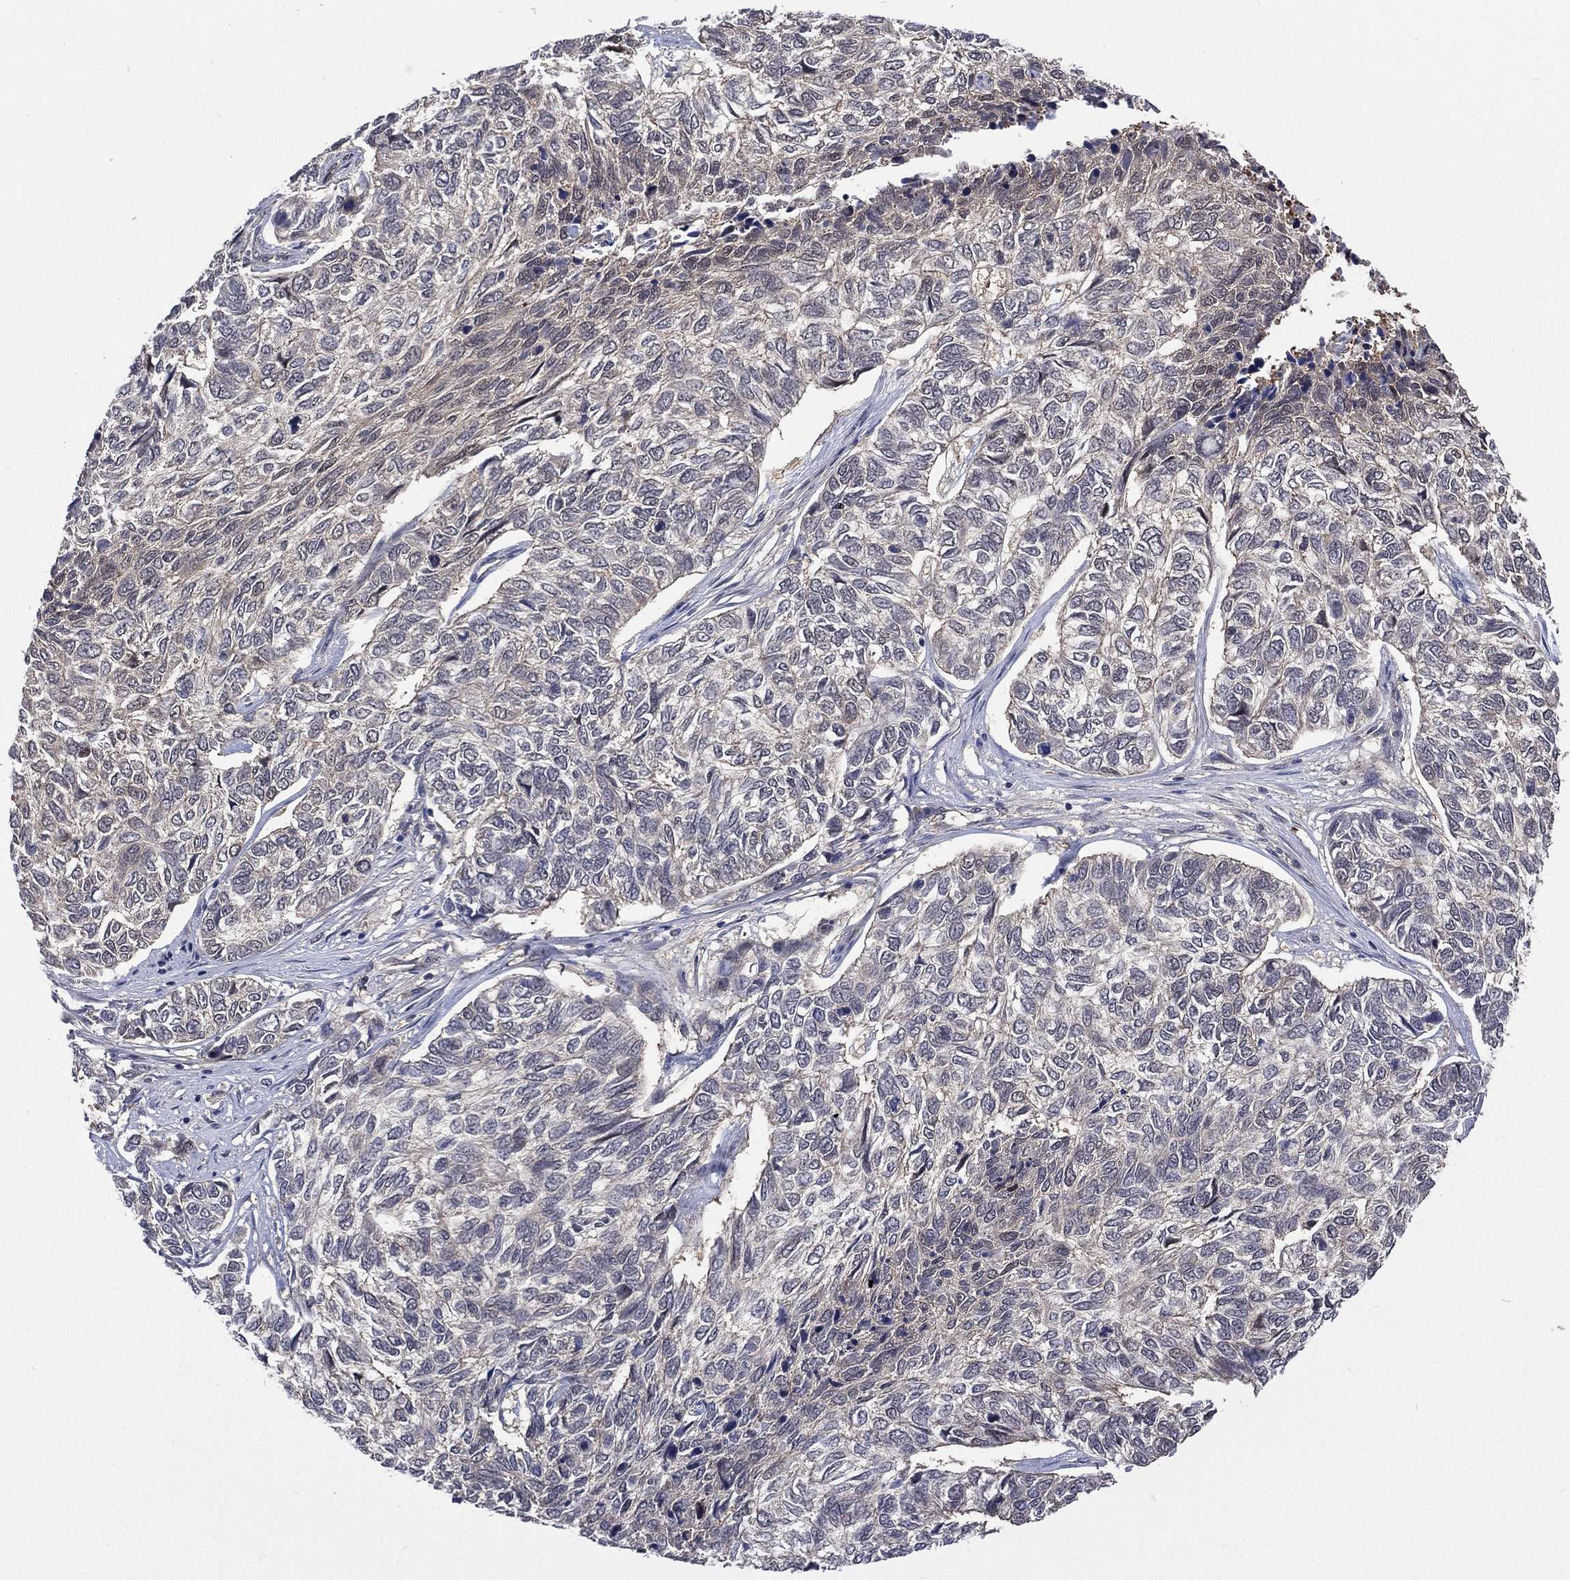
{"staining": {"intensity": "negative", "quantity": "none", "location": "none"}, "tissue": "skin cancer", "cell_type": "Tumor cells", "image_type": "cancer", "snomed": [{"axis": "morphology", "description": "Basal cell carcinoma"}, {"axis": "topography", "description": "Skin"}], "caption": "Tumor cells show no significant positivity in basal cell carcinoma (skin).", "gene": "MTAP", "patient": {"sex": "female", "age": 65}}